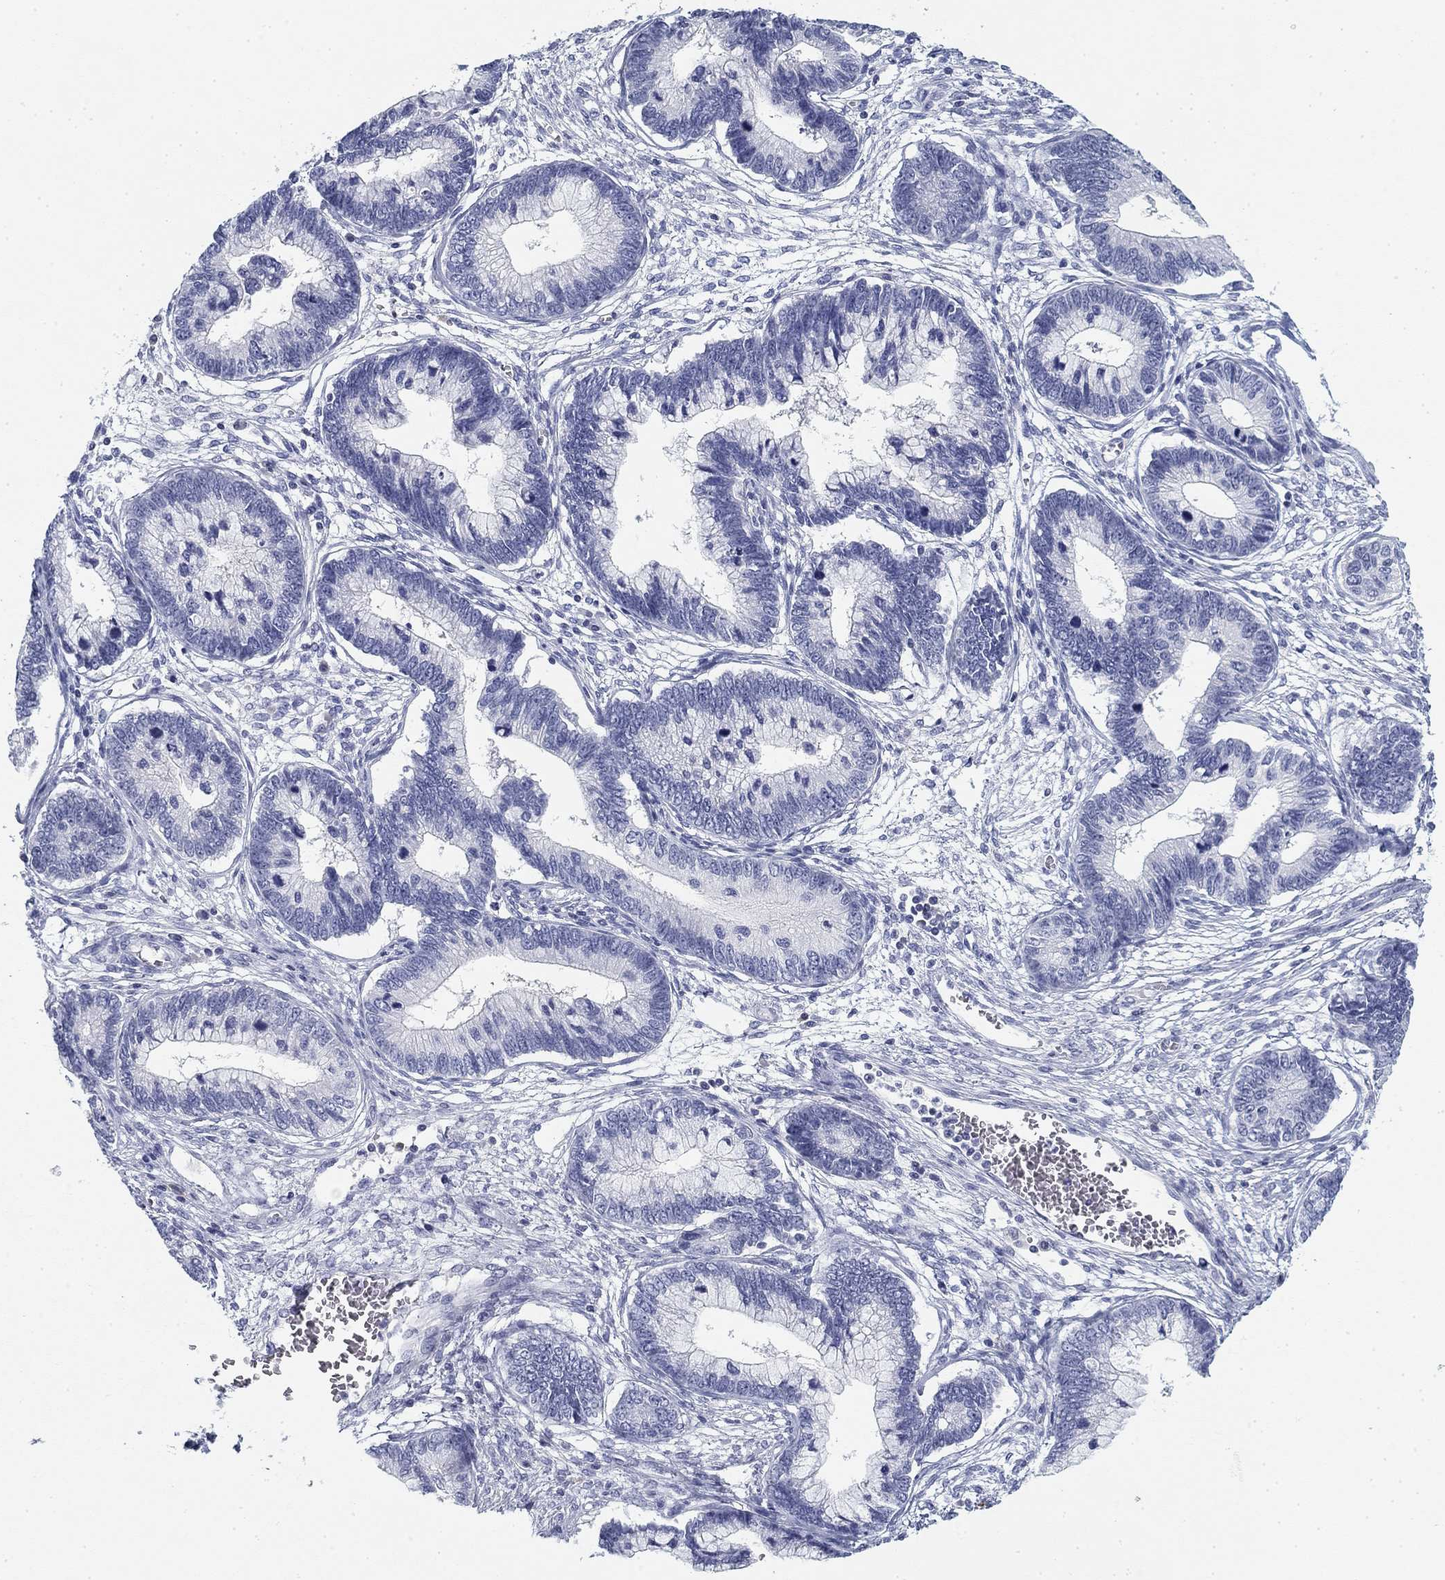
{"staining": {"intensity": "negative", "quantity": "none", "location": "none"}, "tissue": "cervical cancer", "cell_type": "Tumor cells", "image_type": "cancer", "snomed": [{"axis": "morphology", "description": "Adenocarcinoma, NOS"}, {"axis": "topography", "description": "Cervix"}], "caption": "Immunohistochemistry image of neoplastic tissue: adenocarcinoma (cervical) stained with DAB (3,3'-diaminobenzidine) exhibits no significant protein staining in tumor cells.", "gene": "CD79B", "patient": {"sex": "female", "age": 44}}